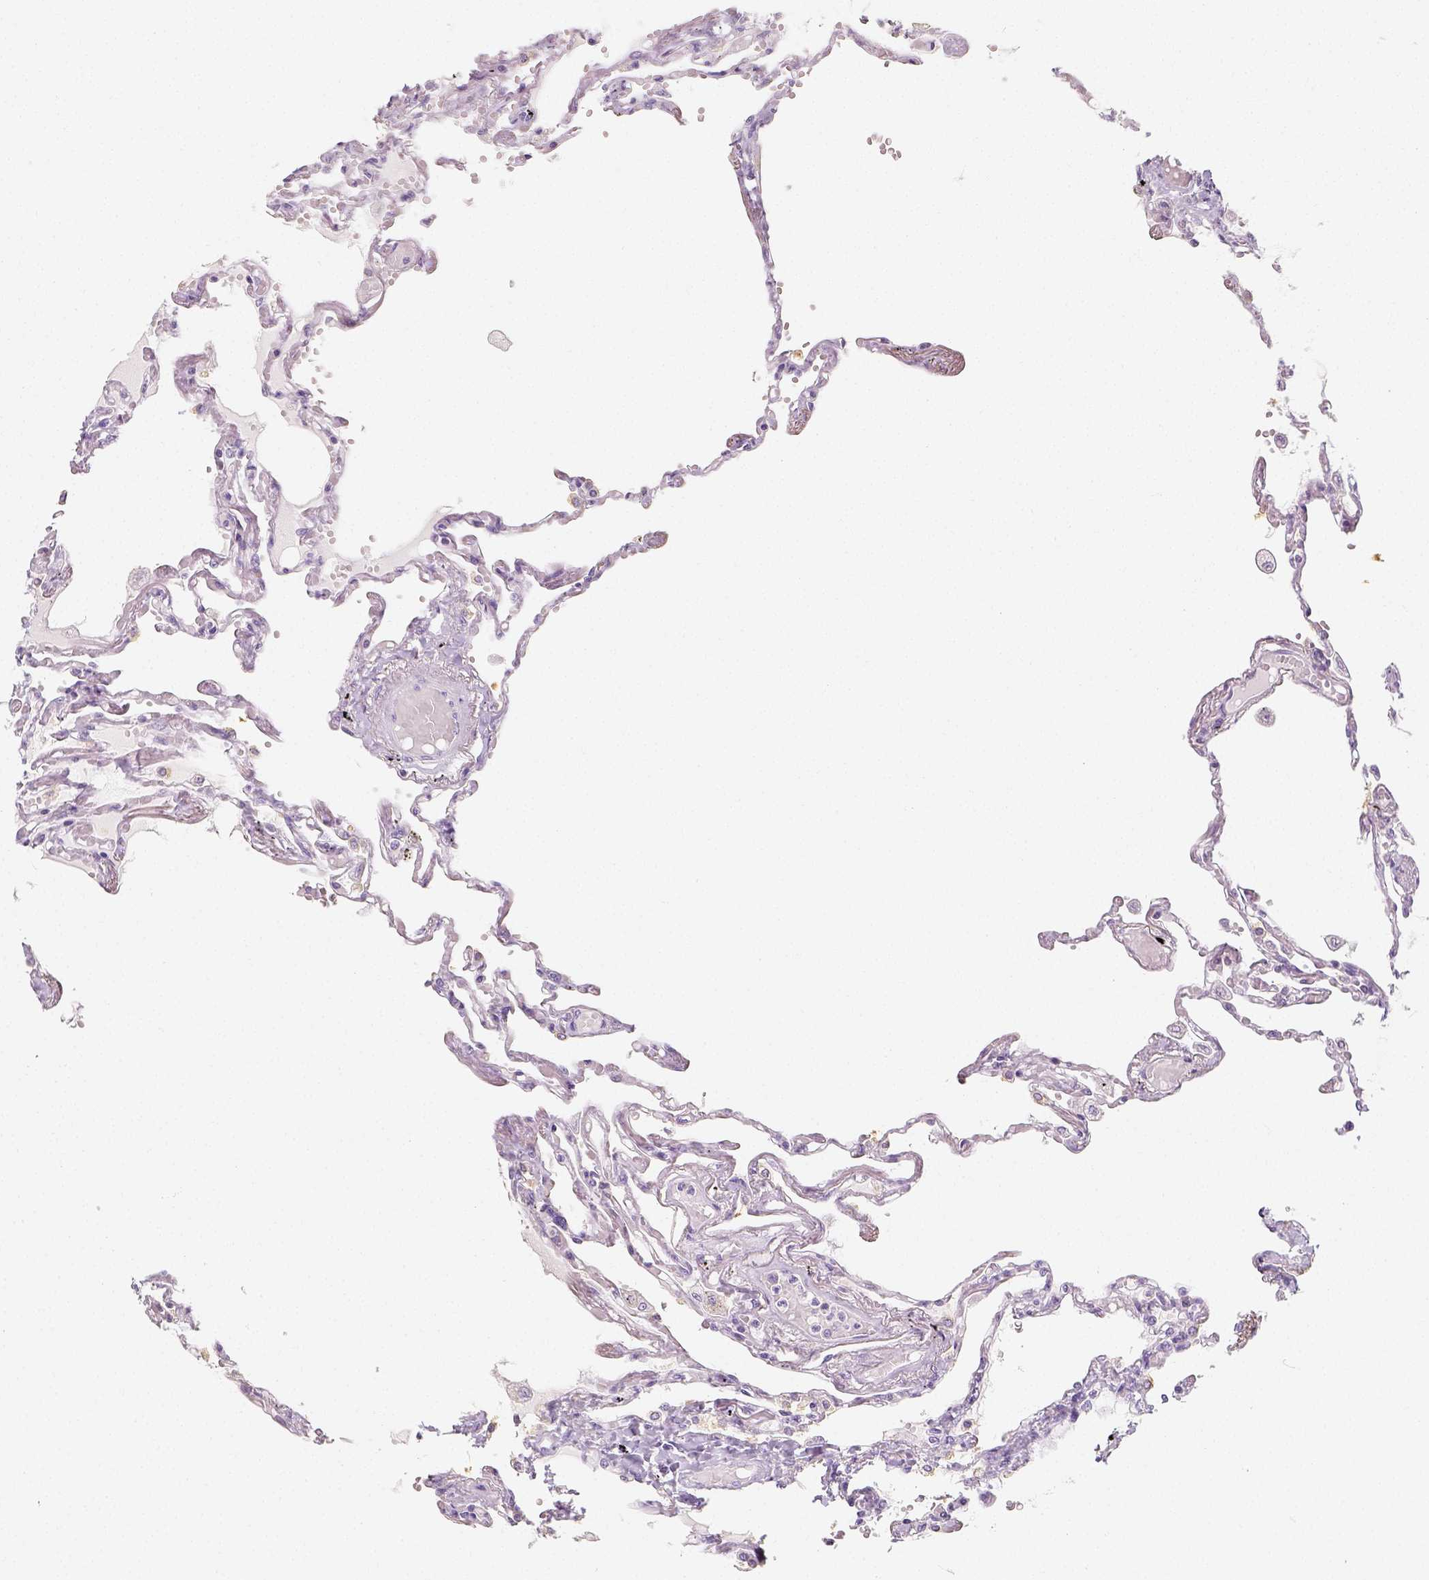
{"staining": {"intensity": "negative", "quantity": "none", "location": "none"}, "tissue": "lung", "cell_type": "Alveolar cells", "image_type": "normal", "snomed": [{"axis": "morphology", "description": "Normal tissue, NOS"}, {"axis": "morphology", "description": "Adenocarcinoma, NOS"}, {"axis": "topography", "description": "Cartilage tissue"}, {"axis": "topography", "description": "Lung"}], "caption": "An immunohistochemistry (IHC) photomicrograph of normal lung is shown. There is no staining in alveolar cells of lung. The staining was performed using DAB (3,3'-diaminobenzidine) to visualize the protein expression in brown, while the nuclei were stained in blue with hematoxylin (Magnification: 20x).", "gene": "NECAB2", "patient": {"sex": "female", "age": 67}}